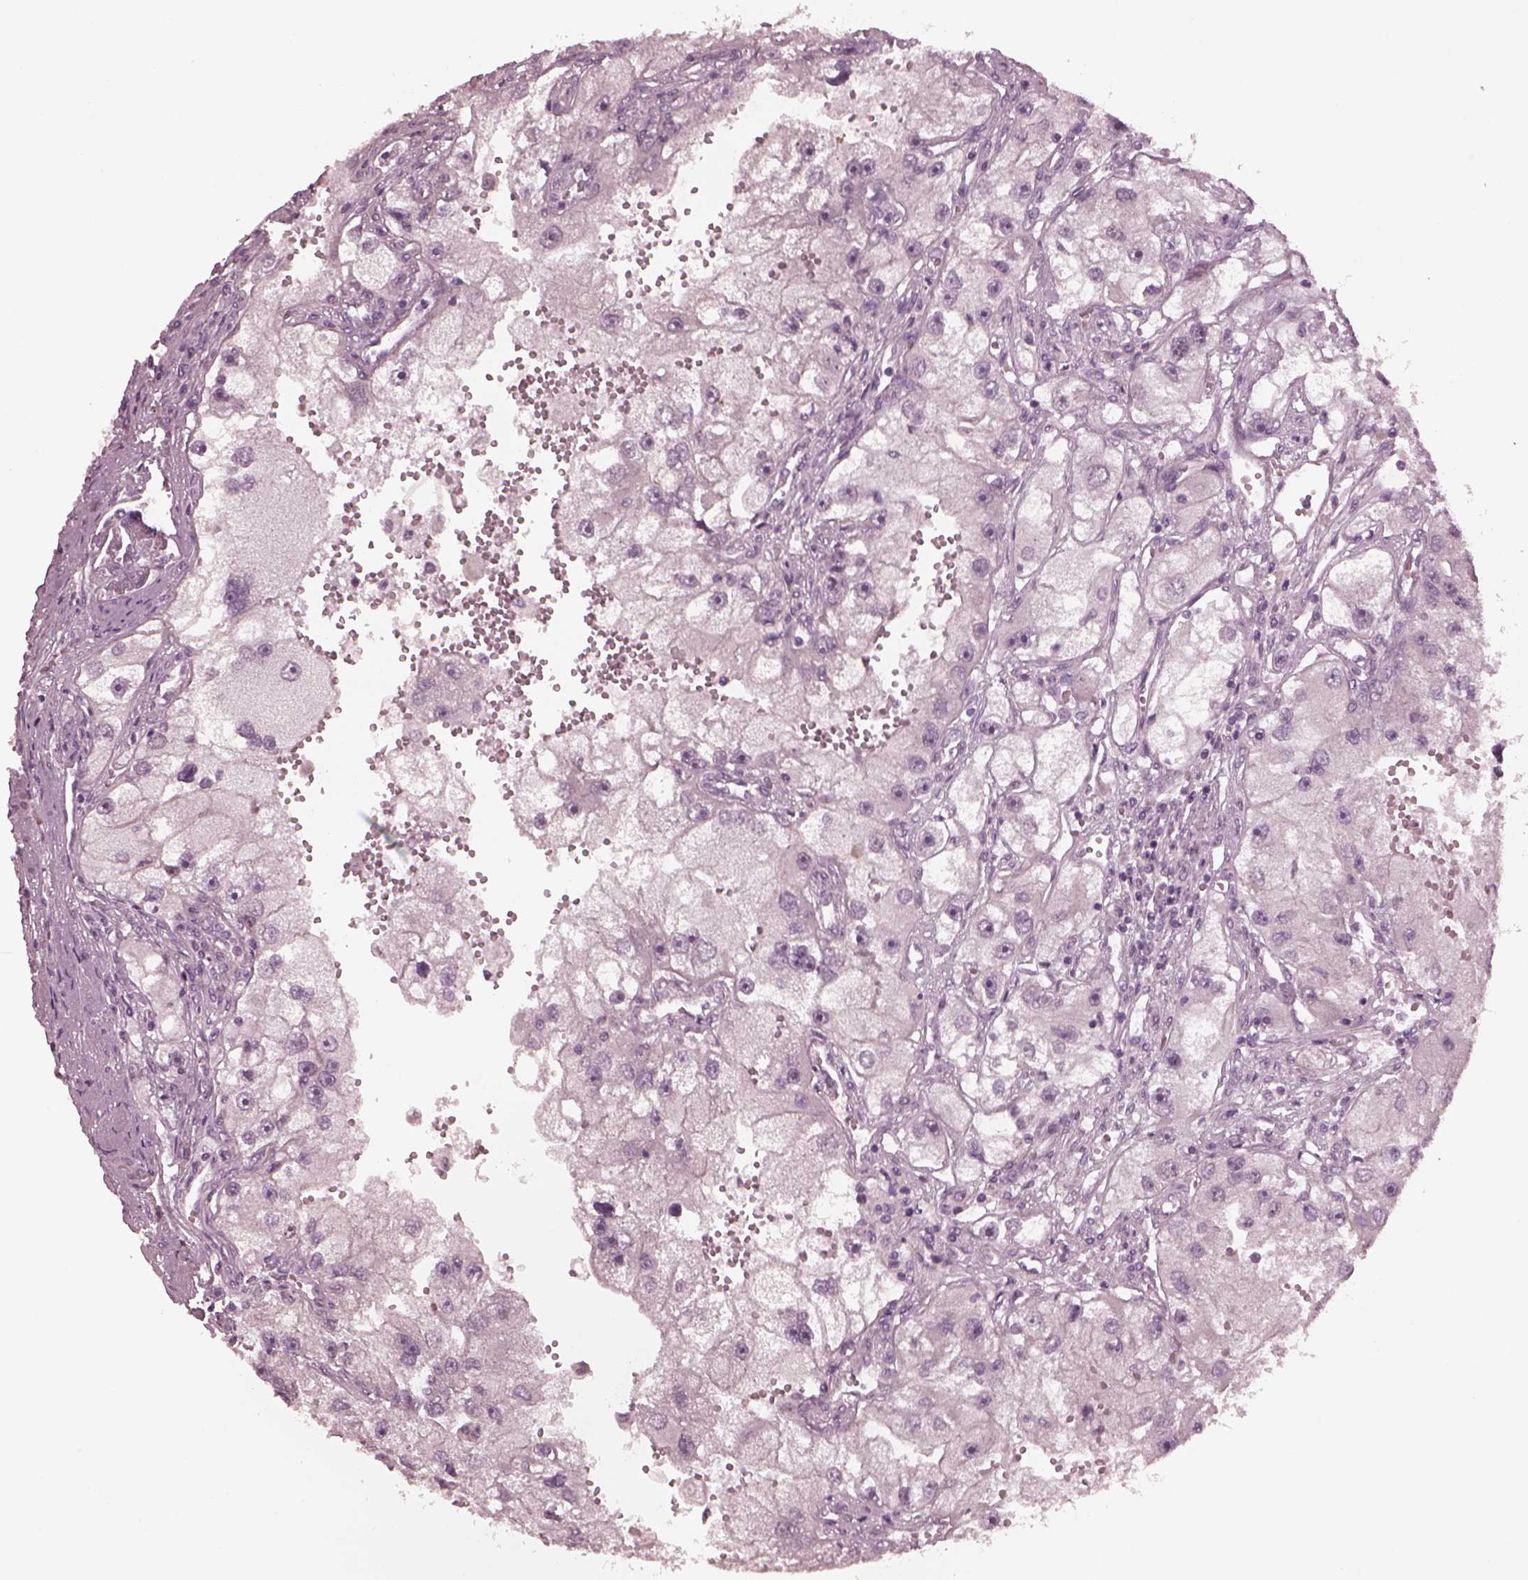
{"staining": {"intensity": "negative", "quantity": "none", "location": "none"}, "tissue": "renal cancer", "cell_type": "Tumor cells", "image_type": "cancer", "snomed": [{"axis": "morphology", "description": "Adenocarcinoma, NOS"}, {"axis": "topography", "description": "Kidney"}], "caption": "There is no significant expression in tumor cells of renal cancer (adenocarcinoma).", "gene": "SAXO1", "patient": {"sex": "male", "age": 63}}